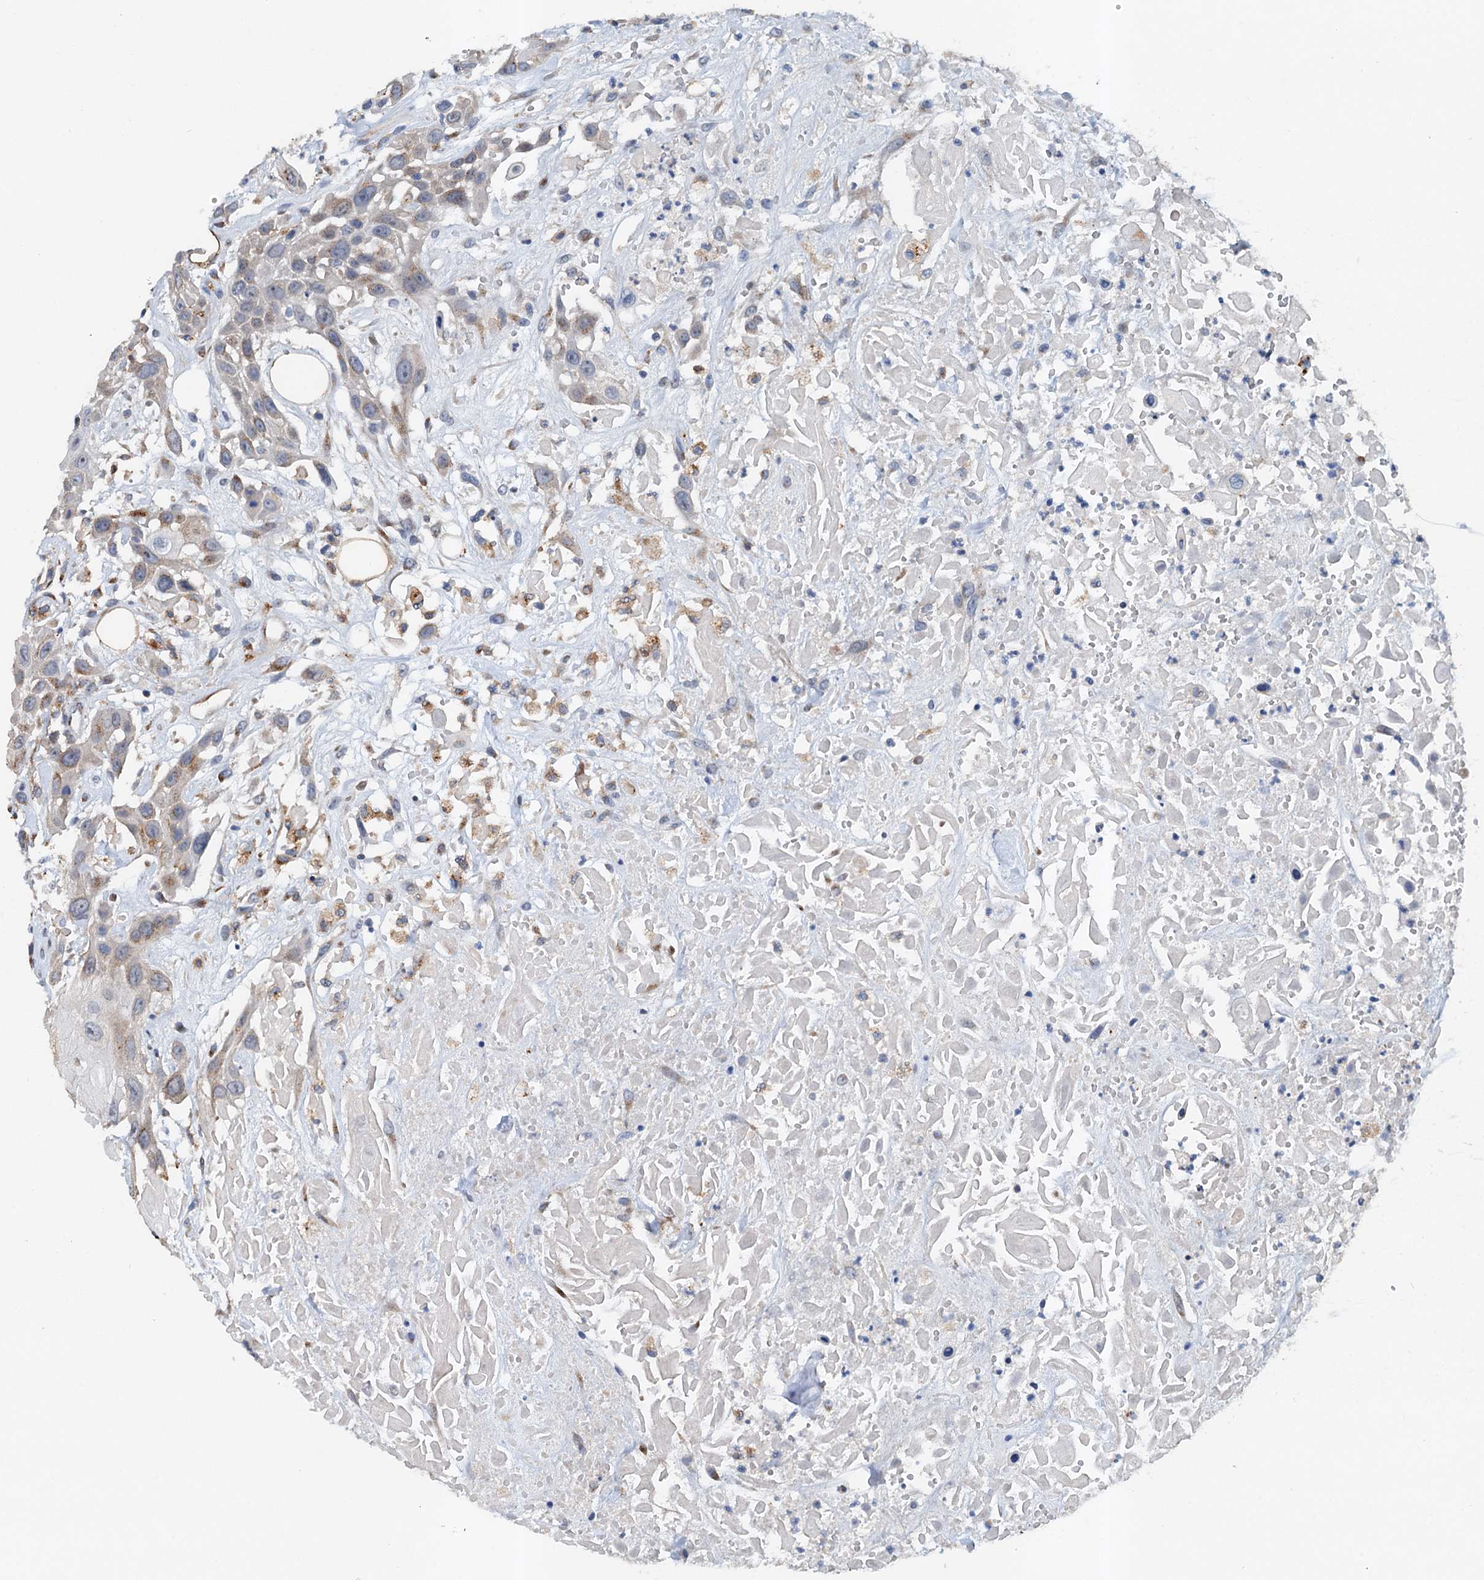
{"staining": {"intensity": "moderate", "quantity": "<25%", "location": "cytoplasmic/membranous"}, "tissue": "head and neck cancer", "cell_type": "Tumor cells", "image_type": "cancer", "snomed": [{"axis": "morphology", "description": "Squamous cell carcinoma, NOS"}, {"axis": "topography", "description": "Head-Neck"}], "caption": "Immunohistochemistry (IHC) photomicrograph of head and neck cancer (squamous cell carcinoma) stained for a protein (brown), which displays low levels of moderate cytoplasmic/membranous positivity in approximately <25% of tumor cells.", "gene": "NBEA", "patient": {"sex": "male", "age": 81}}